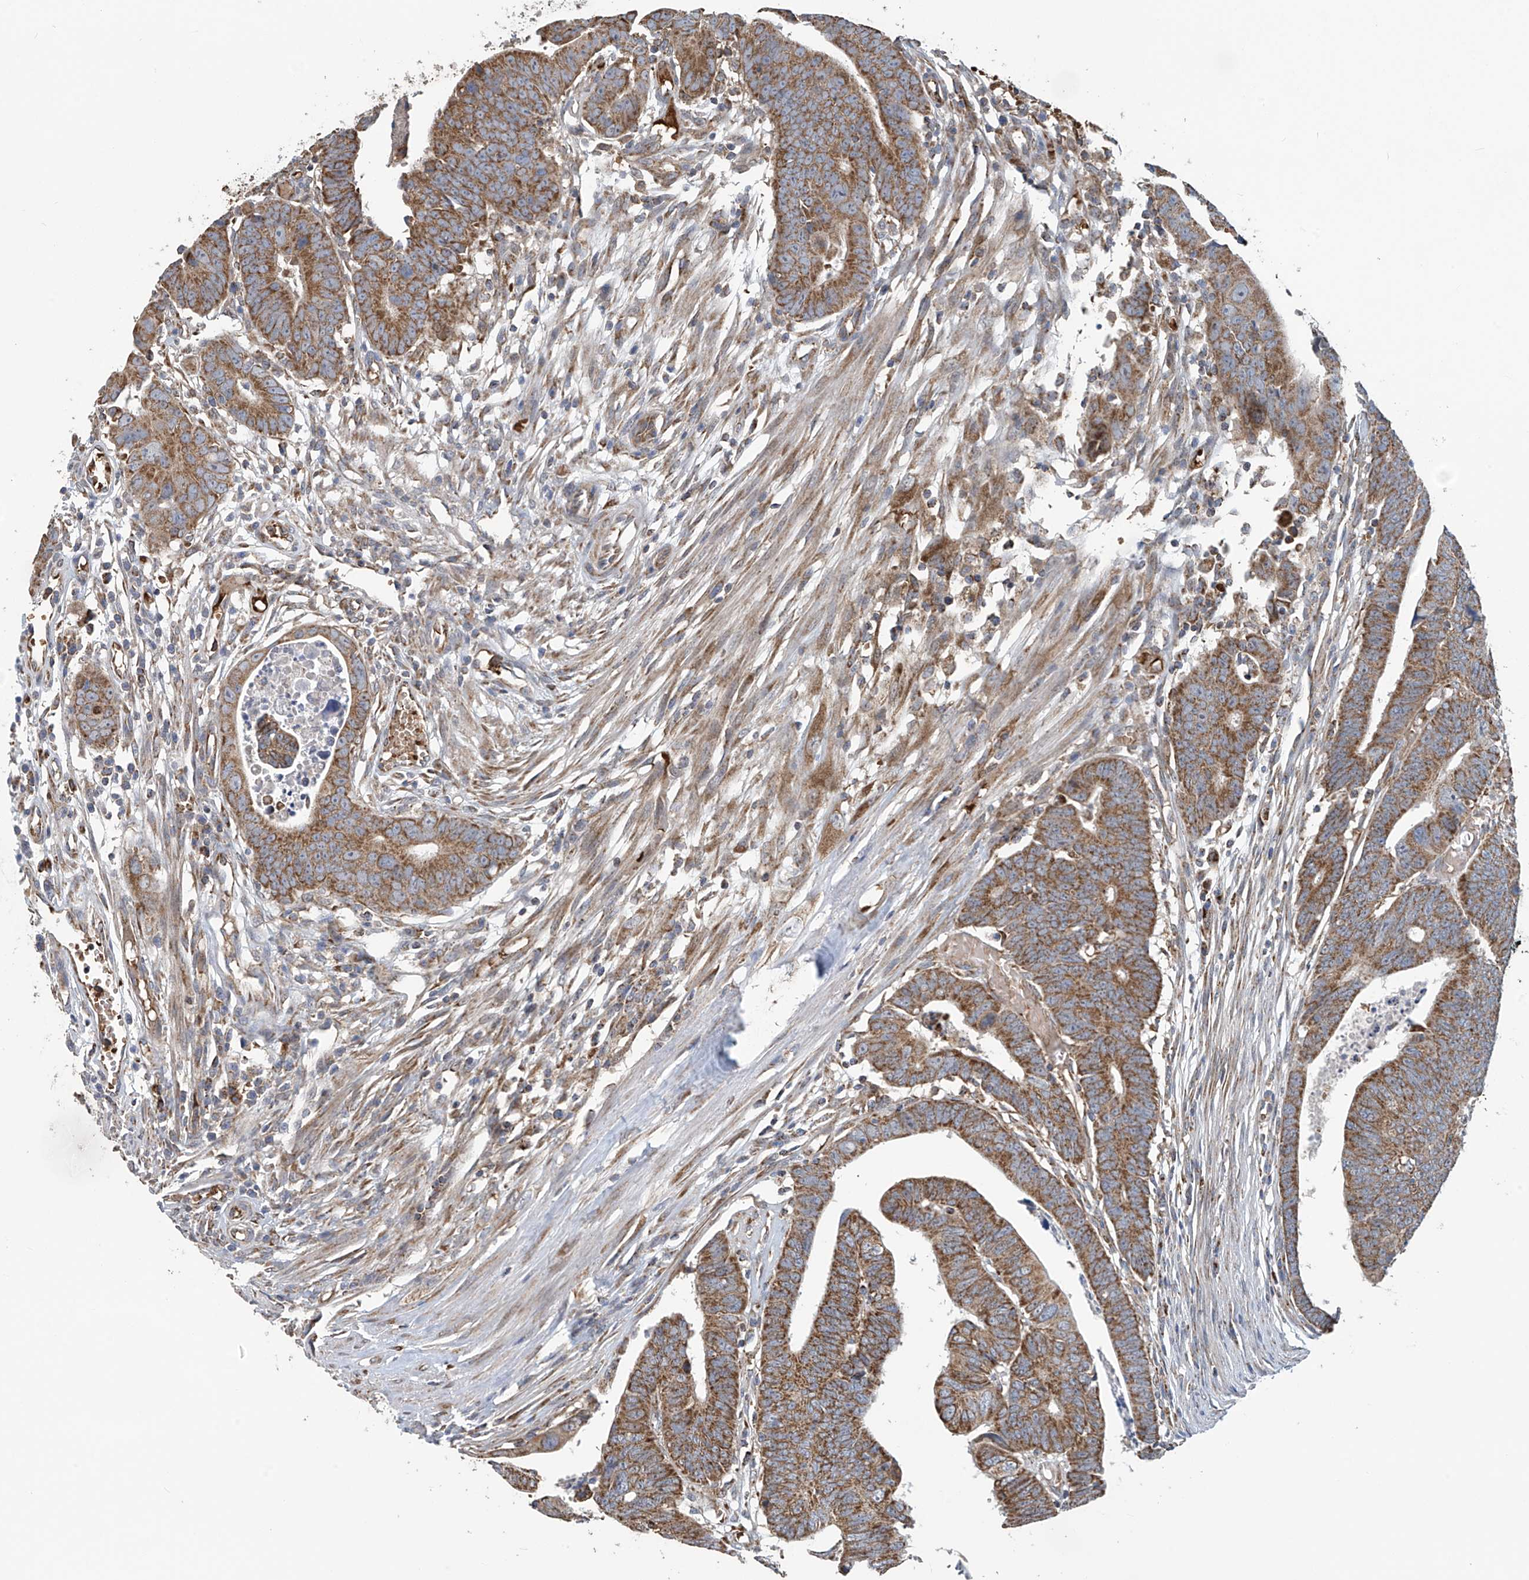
{"staining": {"intensity": "moderate", "quantity": ">75%", "location": "cytoplasmic/membranous"}, "tissue": "colorectal cancer", "cell_type": "Tumor cells", "image_type": "cancer", "snomed": [{"axis": "morphology", "description": "Adenocarcinoma, NOS"}, {"axis": "topography", "description": "Rectum"}], "caption": "Immunohistochemical staining of colorectal adenocarcinoma shows moderate cytoplasmic/membranous protein expression in about >75% of tumor cells.", "gene": "COMMD1", "patient": {"sex": "female", "age": 65}}